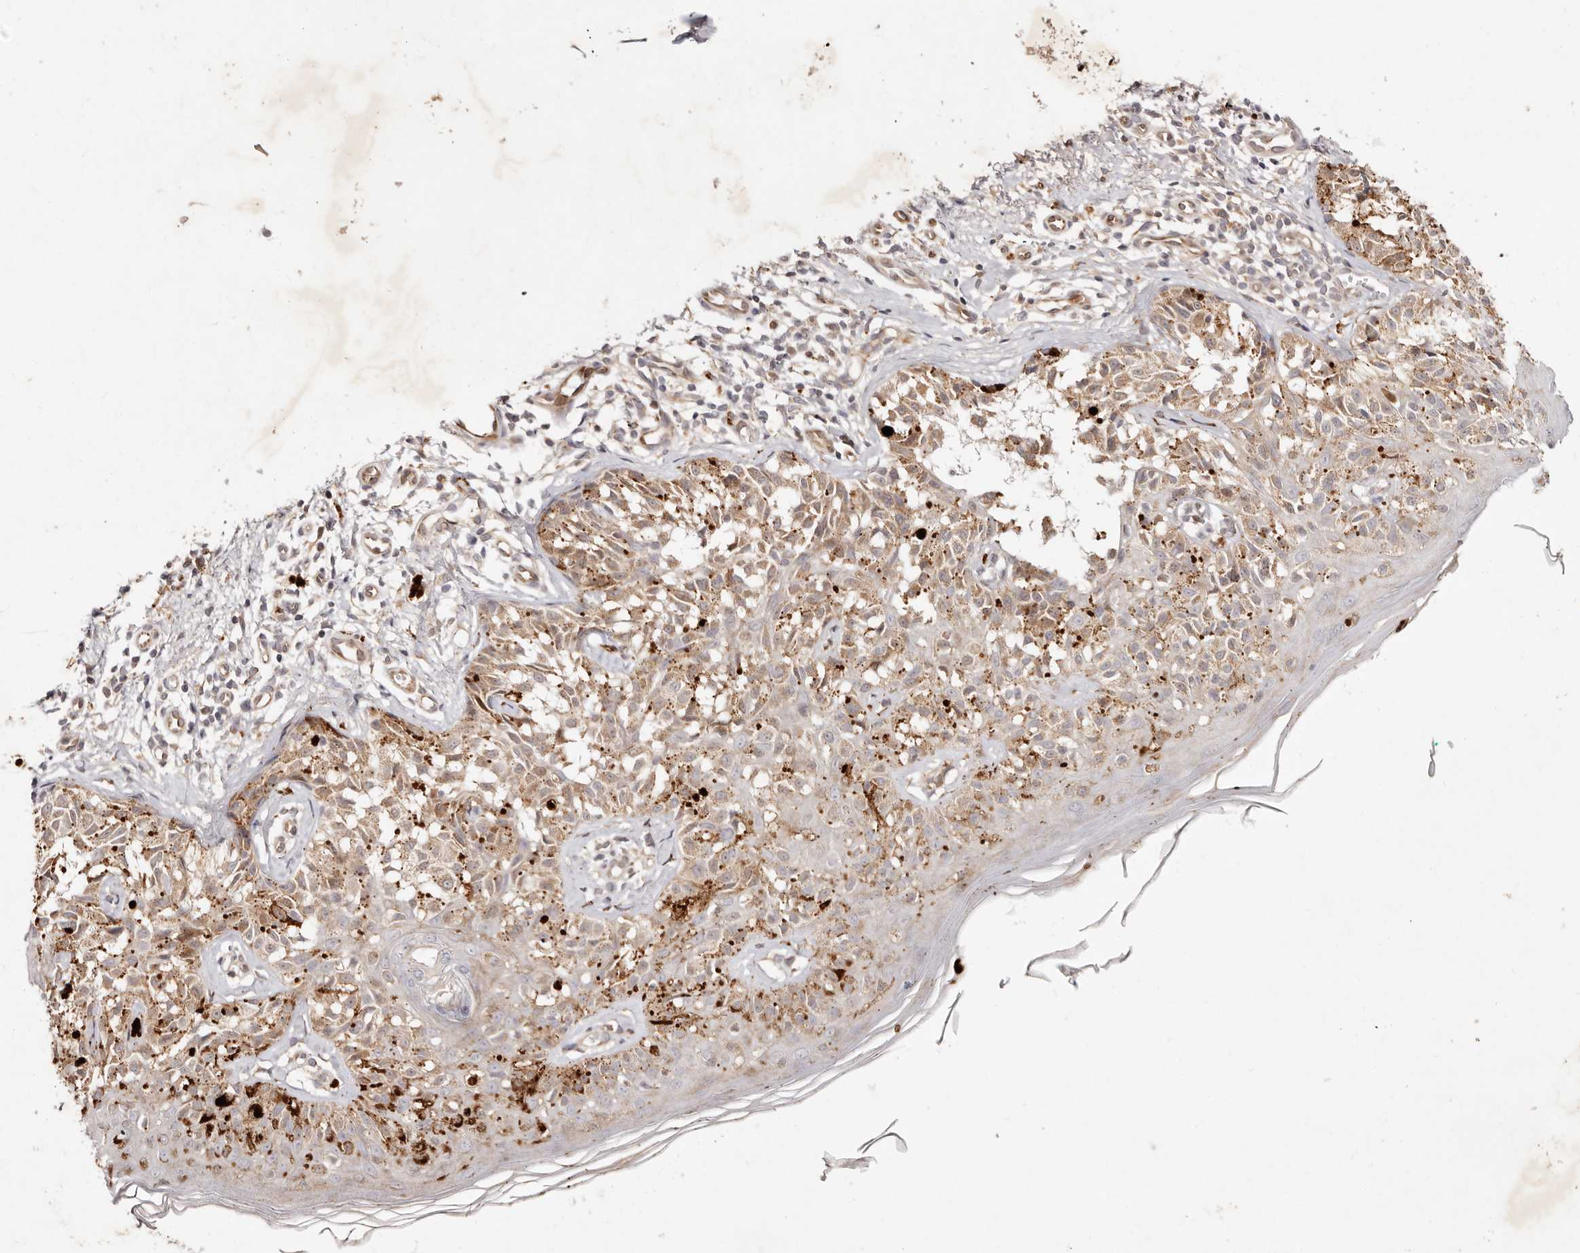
{"staining": {"intensity": "weak", "quantity": ">75%", "location": "cytoplasmic/membranous"}, "tissue": "melanoma", "cell_type": "Tumor cells", "image_type": "cancer", "snomed": [{"axis": "morphology", "description": "Malignant melanoma, NOS"}, {"axis": "topography", "description": "Skin"}], "caption": "The histopathology image shows a brown stain indicating the presence of a protein in the cytoplasmic/membranous of tumor cells in melanoma.", "gene": "BCL2L15", "patient": {"sex": "female", "age": 50}}